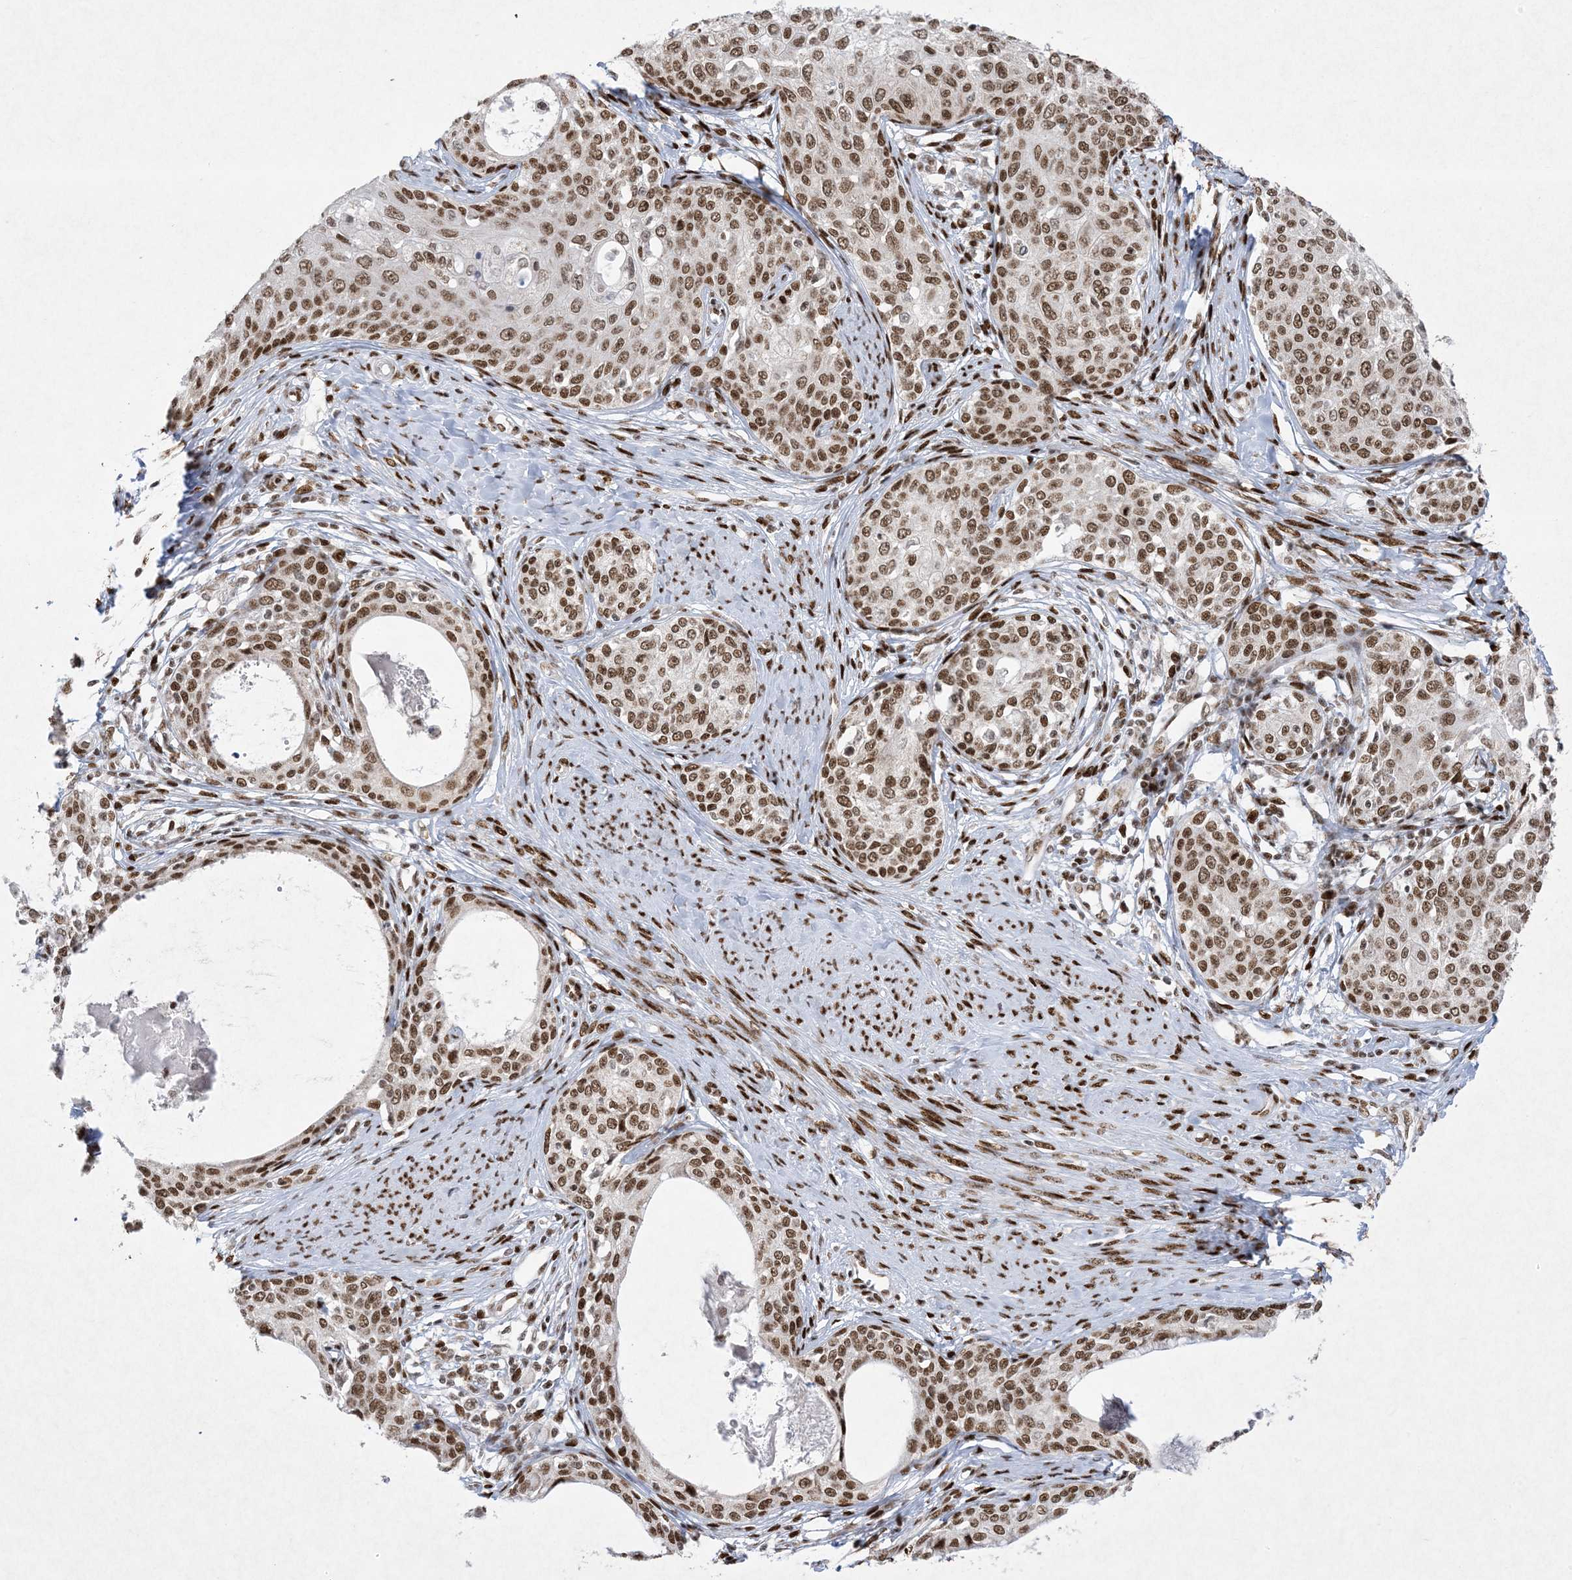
{"staining": {"intensity": "moderate", "quantity": ">75%", "location": "nuclear"}, "tissue": "cervical cancer", "cell_type": "Tumor cells", "image_type": "cancer", "snomed": [{"axis": "morphology", "description": "Squamous cell carcinoma, NOS"}, {"axis": "morphology", "description": "Adenocarcinoma, NOS"}, {"axis": "topography", "description": "Cervix"}], "caption": "Protein expression analysis of human cervical squamous cell carcinoma reveals moderate nuclear expression in about >75% of tumor cells.", "gene": "PKNOX2", "patient": {"sex": "female", "age": 52}}